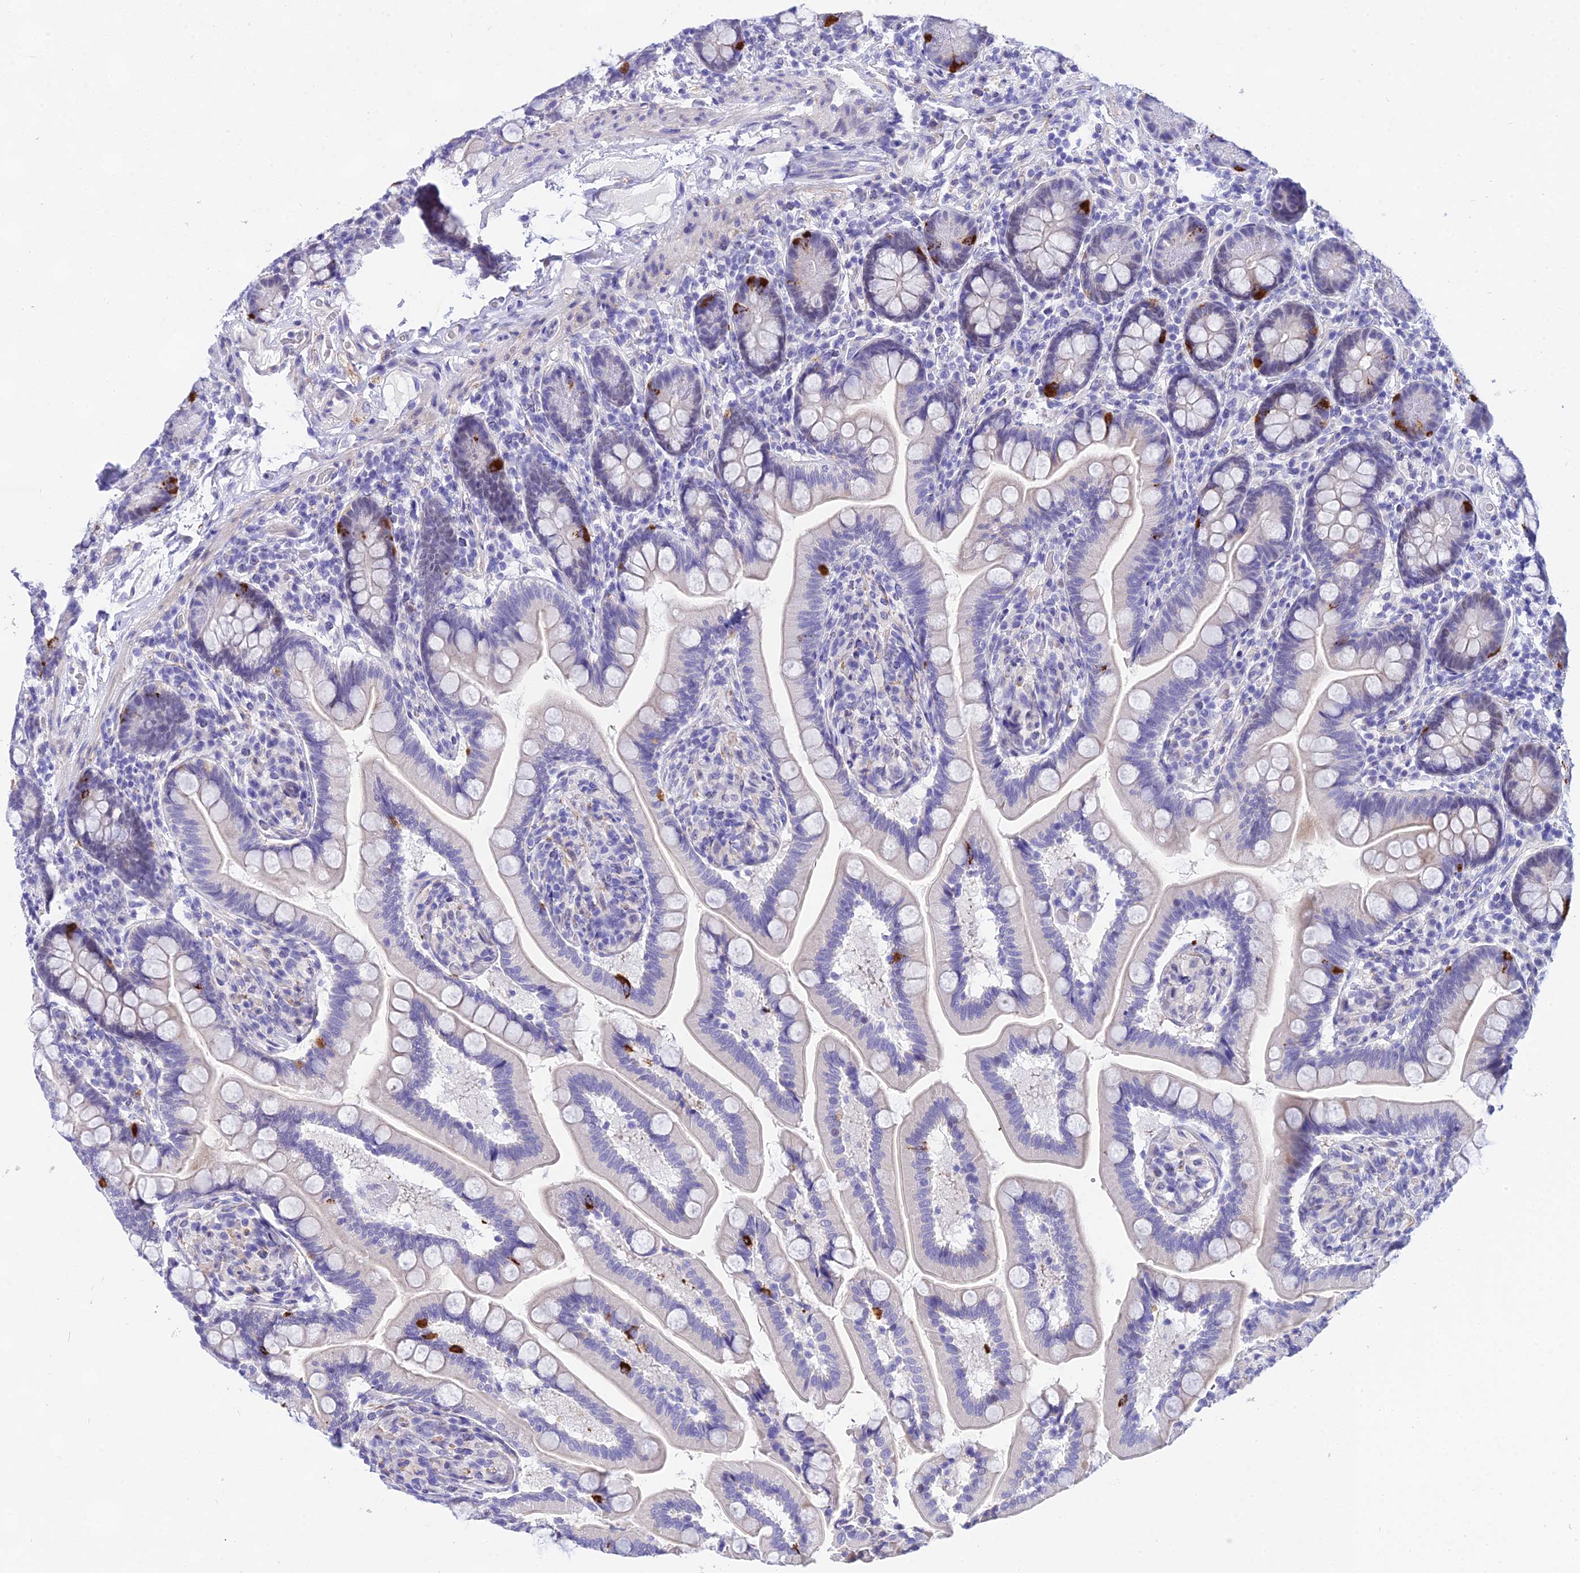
{"staining": {"intensity": "strong", "quantity": "<25%", "location": "cytoplasmic/membranous"}, "tissue": "small intestine", "cell_type": "Glandular cells", "image_type": "normal", "snomed": [{"axis": "morphology", "description": "Normal tissue, NOS"}, {"axis": "topography", "description": "Small intestine"}], "caption": "High-magnification brightfield microscopy of unremarkable small intestine stained with DAB (brown) and counterstained with hematoxylin (blue). glandular cells exhibit strong cytoplasmic/membranous staining is identified in approximately<25% of cells.", "gene": "DEFB107A", "patient": {"sex": "female", "age": 64}}